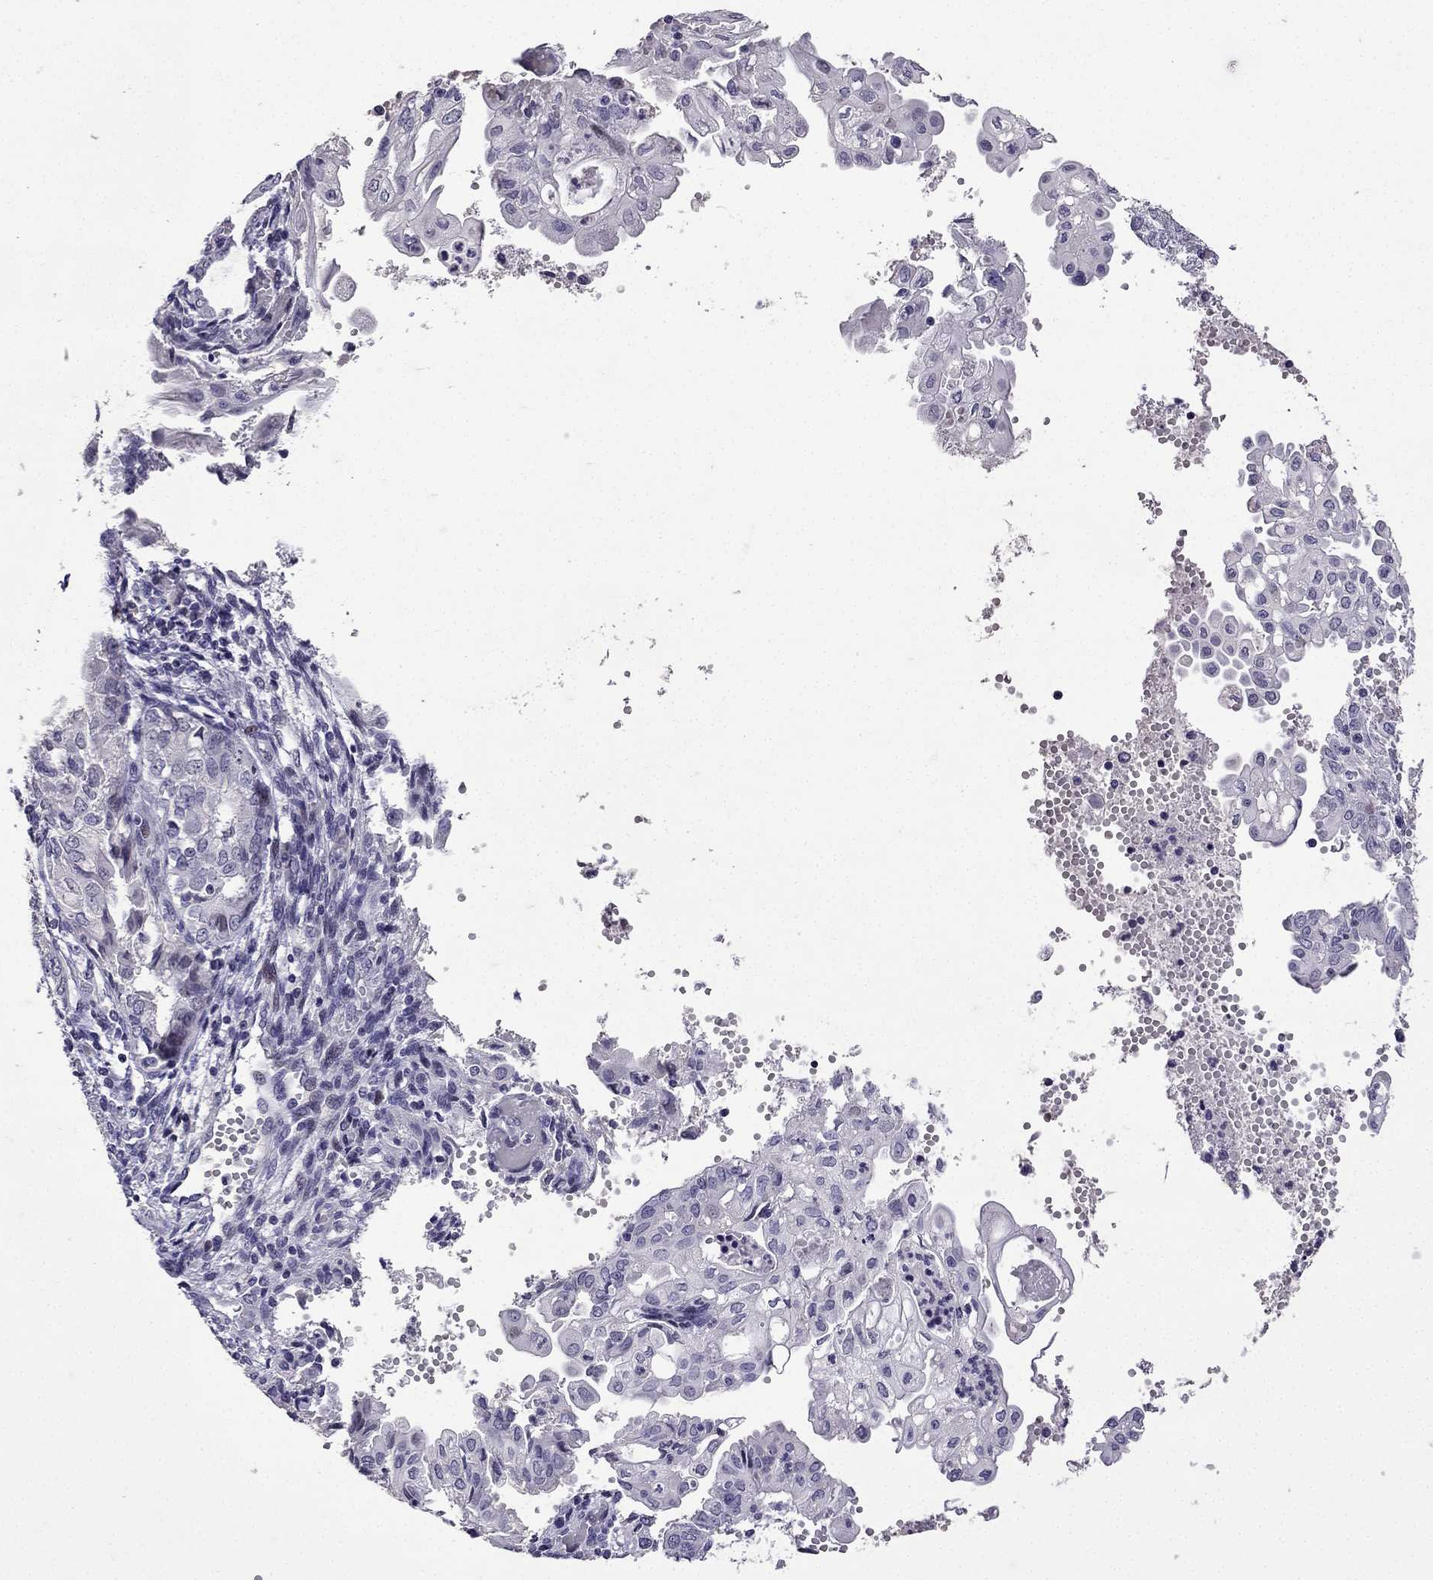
{"staining": {"intensity": "negative", "quantity": "none", "location": "none"}, "tissue": "endometrial cancer", "cell_type": "Tumor cells", "image_type": "cancer", "snomed": [{"axis": "morphology", "description": "Adenocarcinoma, NOS"}, {"axis": "topography", "description": "Endometrium"}], "caption": "Human endometrial cancer (adenocarcinoma) stained for a protein using IHC displays no expression in tumor cells.", "gene": "TTN", "patient": {"sex": "female", "age": 68}}